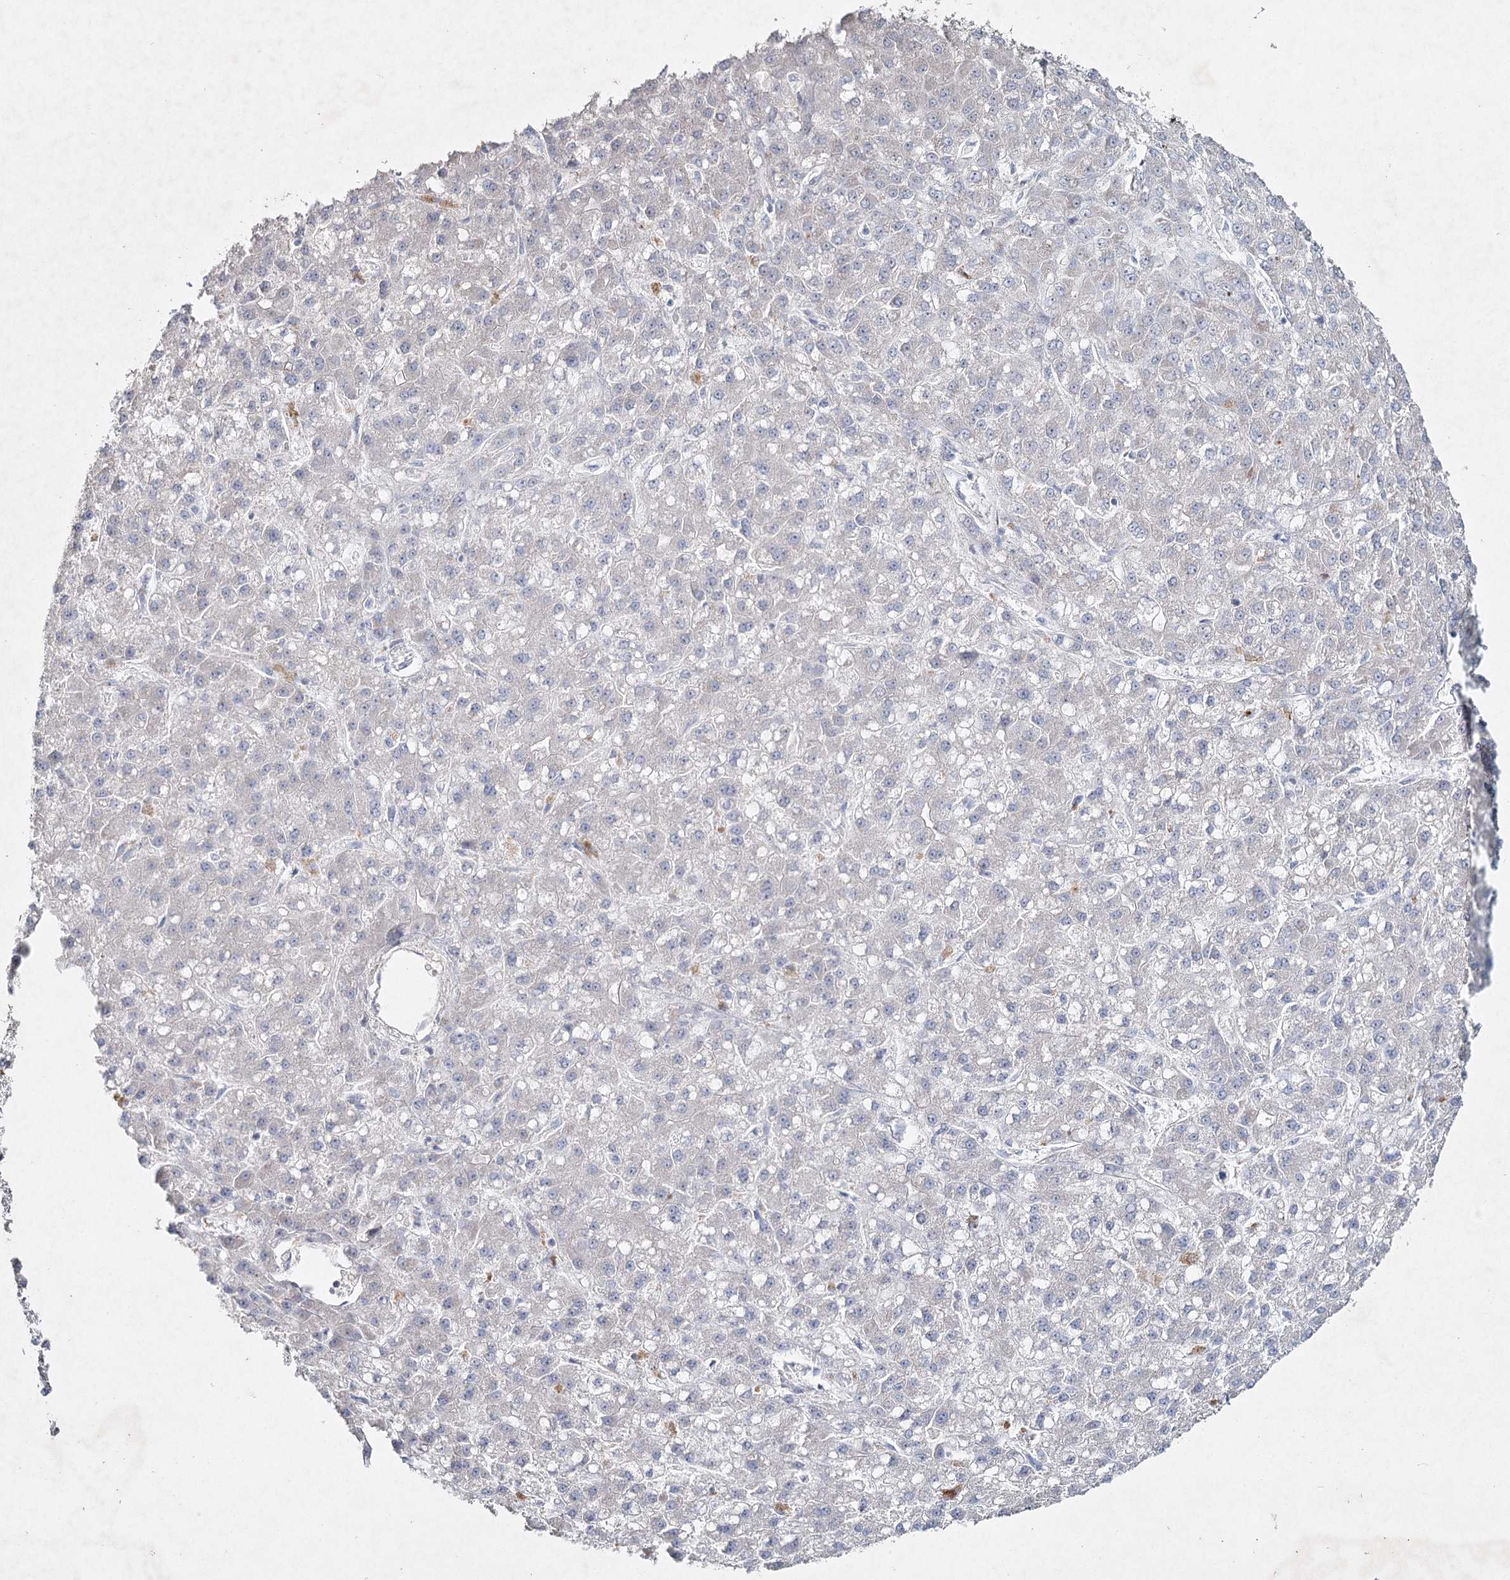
{"staining": {"intensity": "negative", "quantity": "none", "location": "none"}, "tissue": "liver cancer", "cell_type": "Tumor cells", "image_type": "cancer", "snomed": [{"axis": "morphology", "description": "Carcinoma, Hepatocellular, NOS"}, {"axis": "topography", "description": "Liver"}], "caption": "Tumor cells show no significant expression in liver cancer.", "gene": "RFX6", "patient": {"sex": "male", "age": 67}}